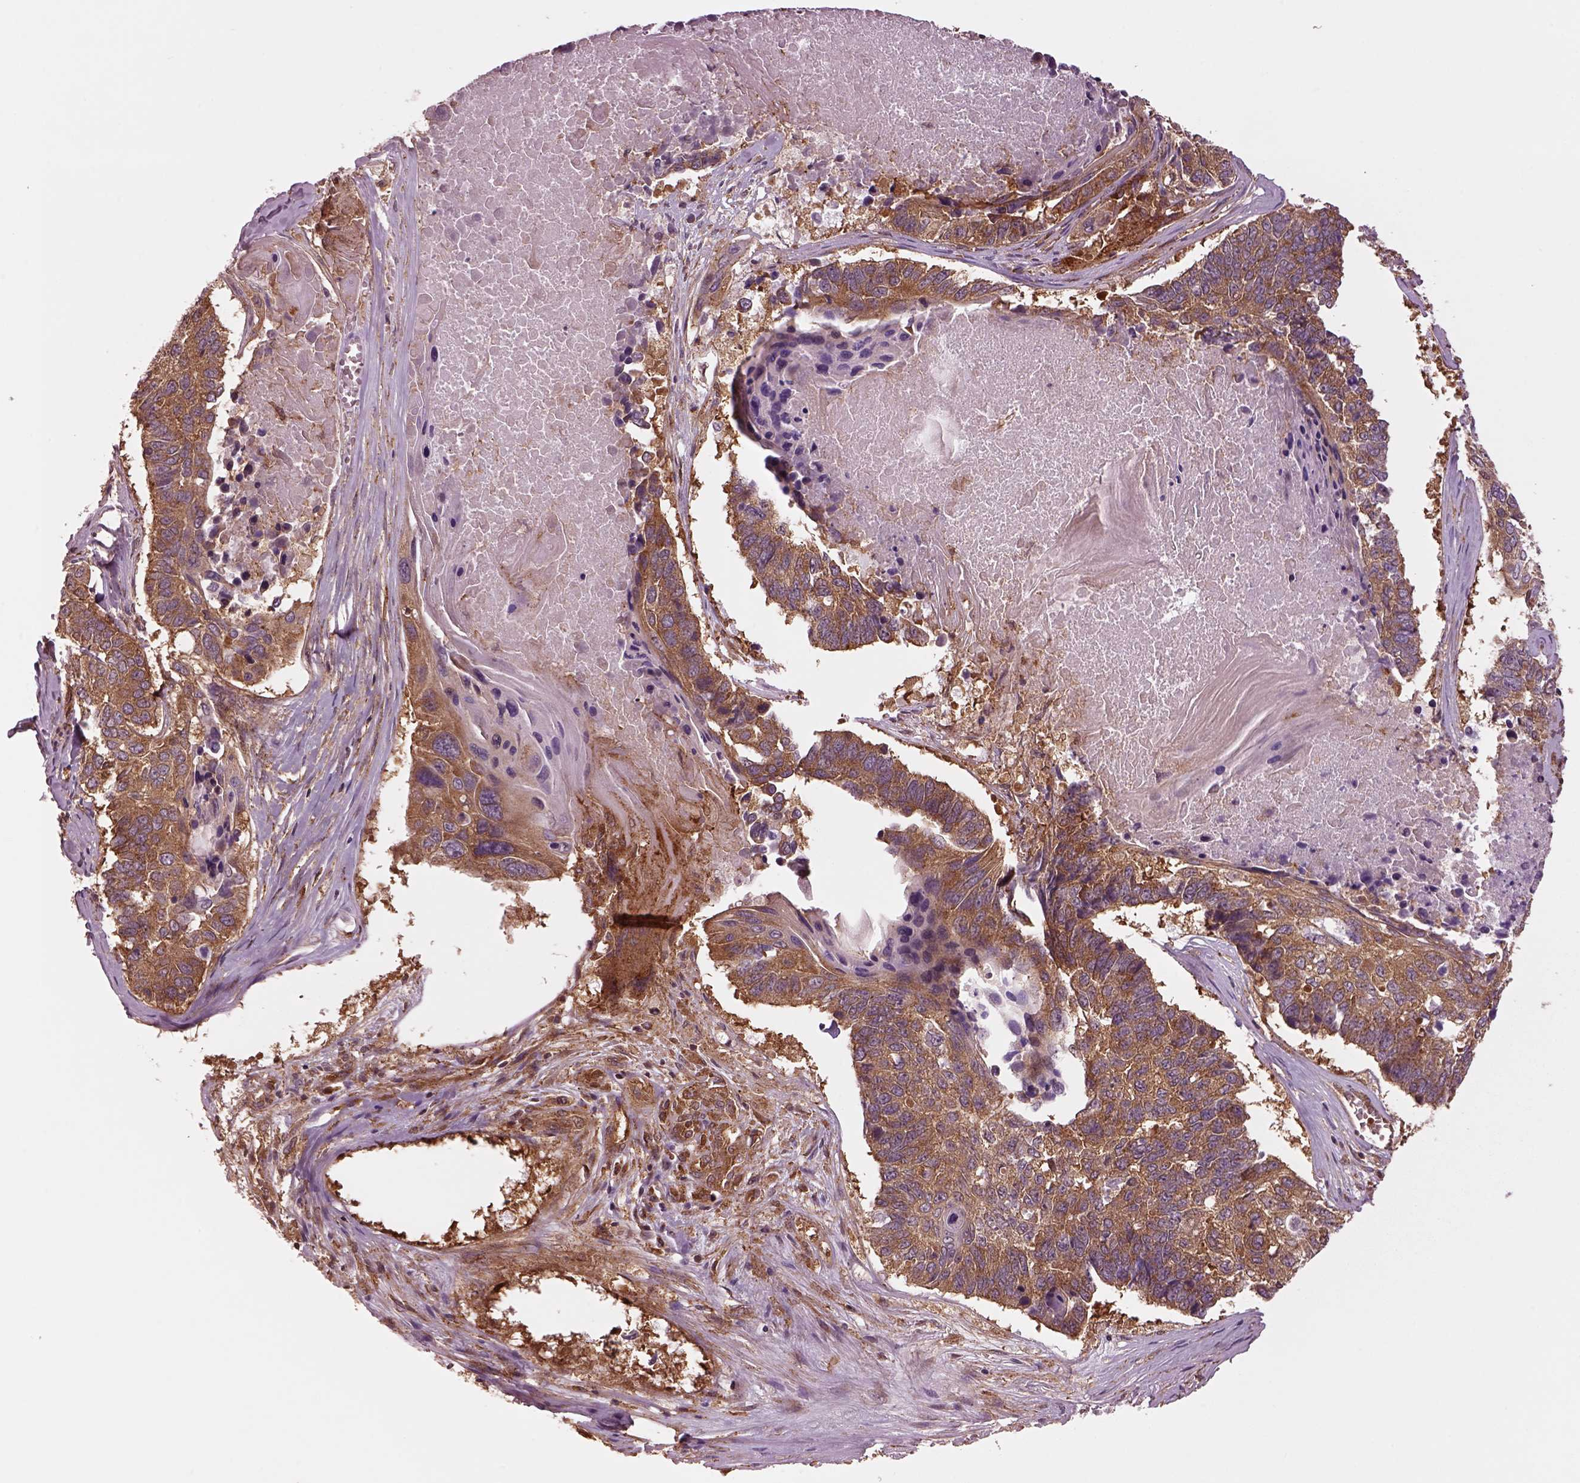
{"staining": {"intensity": "moderate", "quantity": ">75%", "location": "cytoplasmic/membranous"}, "tissue": "lung cancer", "cell_type": "Tumor cells", "image_type": "cancer", "snomed": [{"axis": "morphology", "description": "Squamous cell carcinoma, NOS"}, {"axis": "topography", "description": "Lung"}], "caption": "Moderate cytoplasmic/membranous positivity for a protein is seen in about >75% of tumor cells of lung cancer using IHC.", "gene": "WASHC2A", "patient": {"sex": "male", "age": 73}}